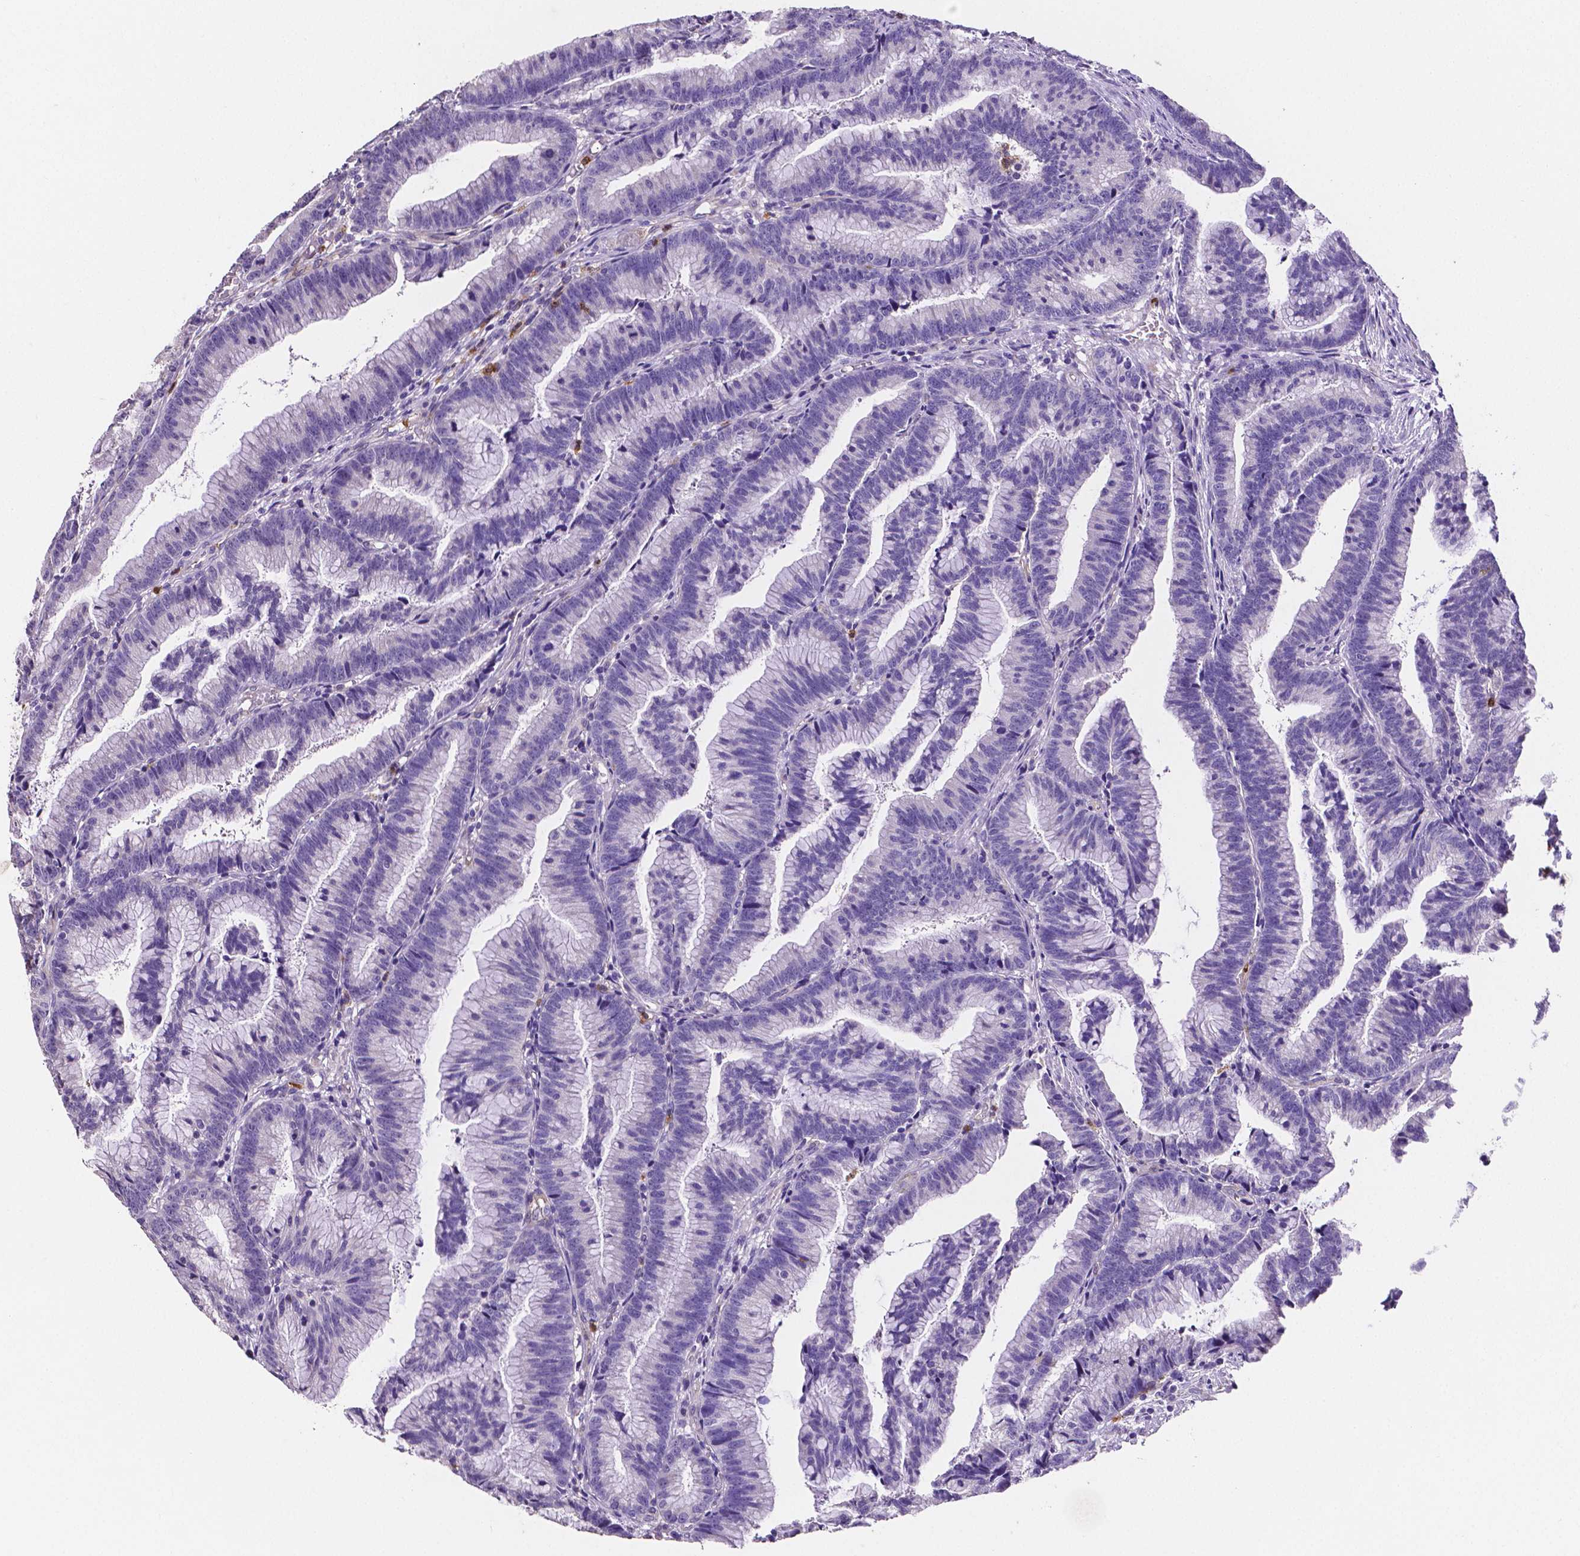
{"staining": {"intensity": "negative", "quantity": "none", "location": "none"}, "tissue": "colorectal cancer", "cell_type": "Tumor cells", "image_type": "cancer", "snomed": [{"axis": "morphology", "description": "Adenocarcinoma, NOS"}, {"axis": "topography", "description": "Colon"}], "caption": "Immunohistochemistry photomicrograph of human colorectal adenocarcinoma stained for a protein (brown), which reveals no expression in tumor cells.", "gene": "MMP9", "patient": {"sex": "female", "age": 78}}